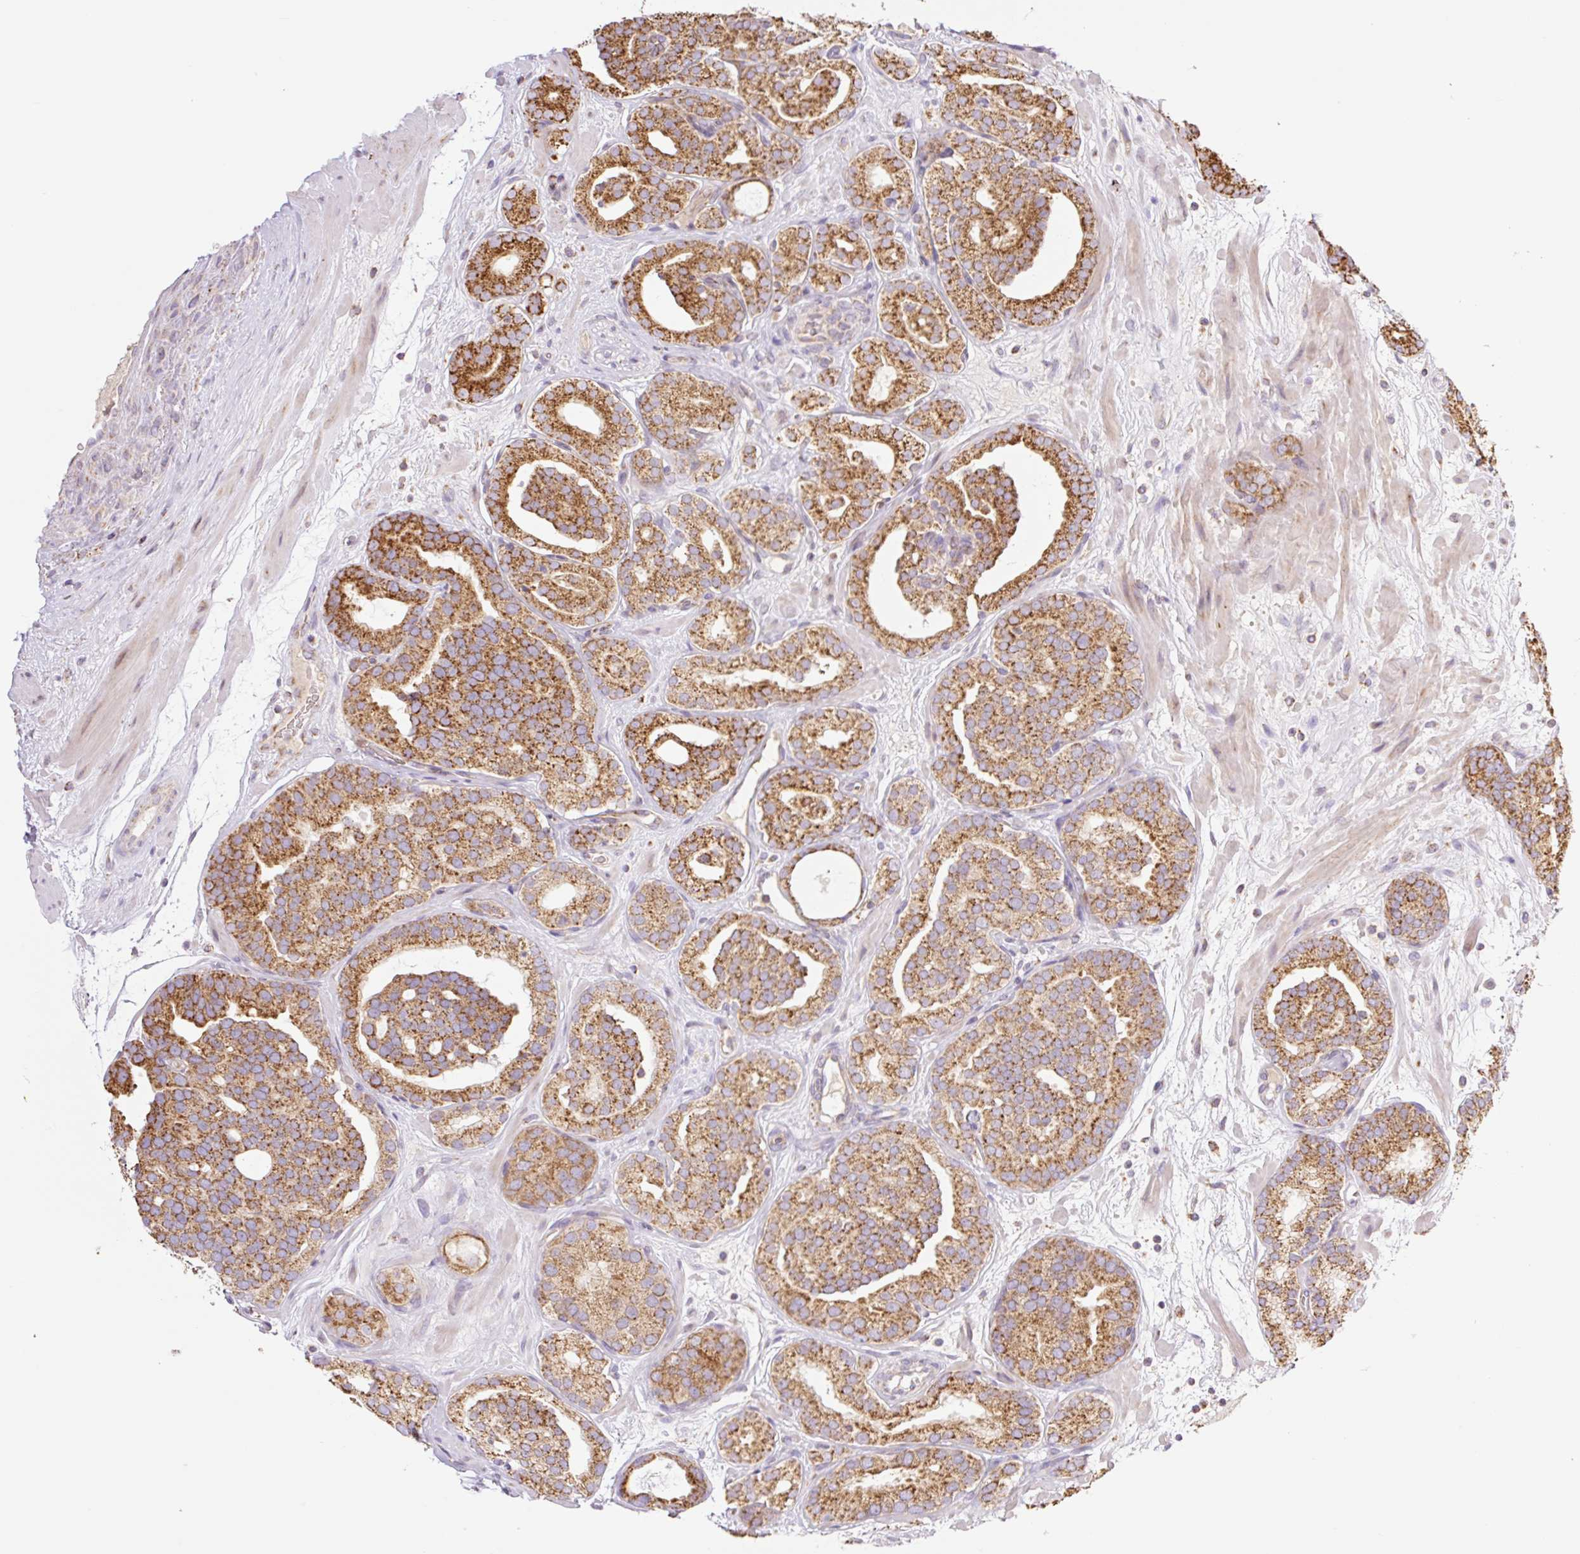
{"staining": {"intensity": "strong", "quantity": ">75%", "location": "cytoplasmic/membranous"}, "tissue": "prostate cancer", "cell_type": "Tumor cells", "image_type": "cancer", "snomed": [{"axis": "morphology", "description": "Adenocarcinoma, High grade"}, {"axis": "topography", "description": "Prostate"}], "caption": "This histopathology image exhibits IHC staining of prostate cancer (adenocarcinoma (high-grade)), with high strong cytoplasmic/membranous expression in about >75% of tumor cells.", "gene": "GOSR2", "patient": {"sex": "male", "age": 66}}